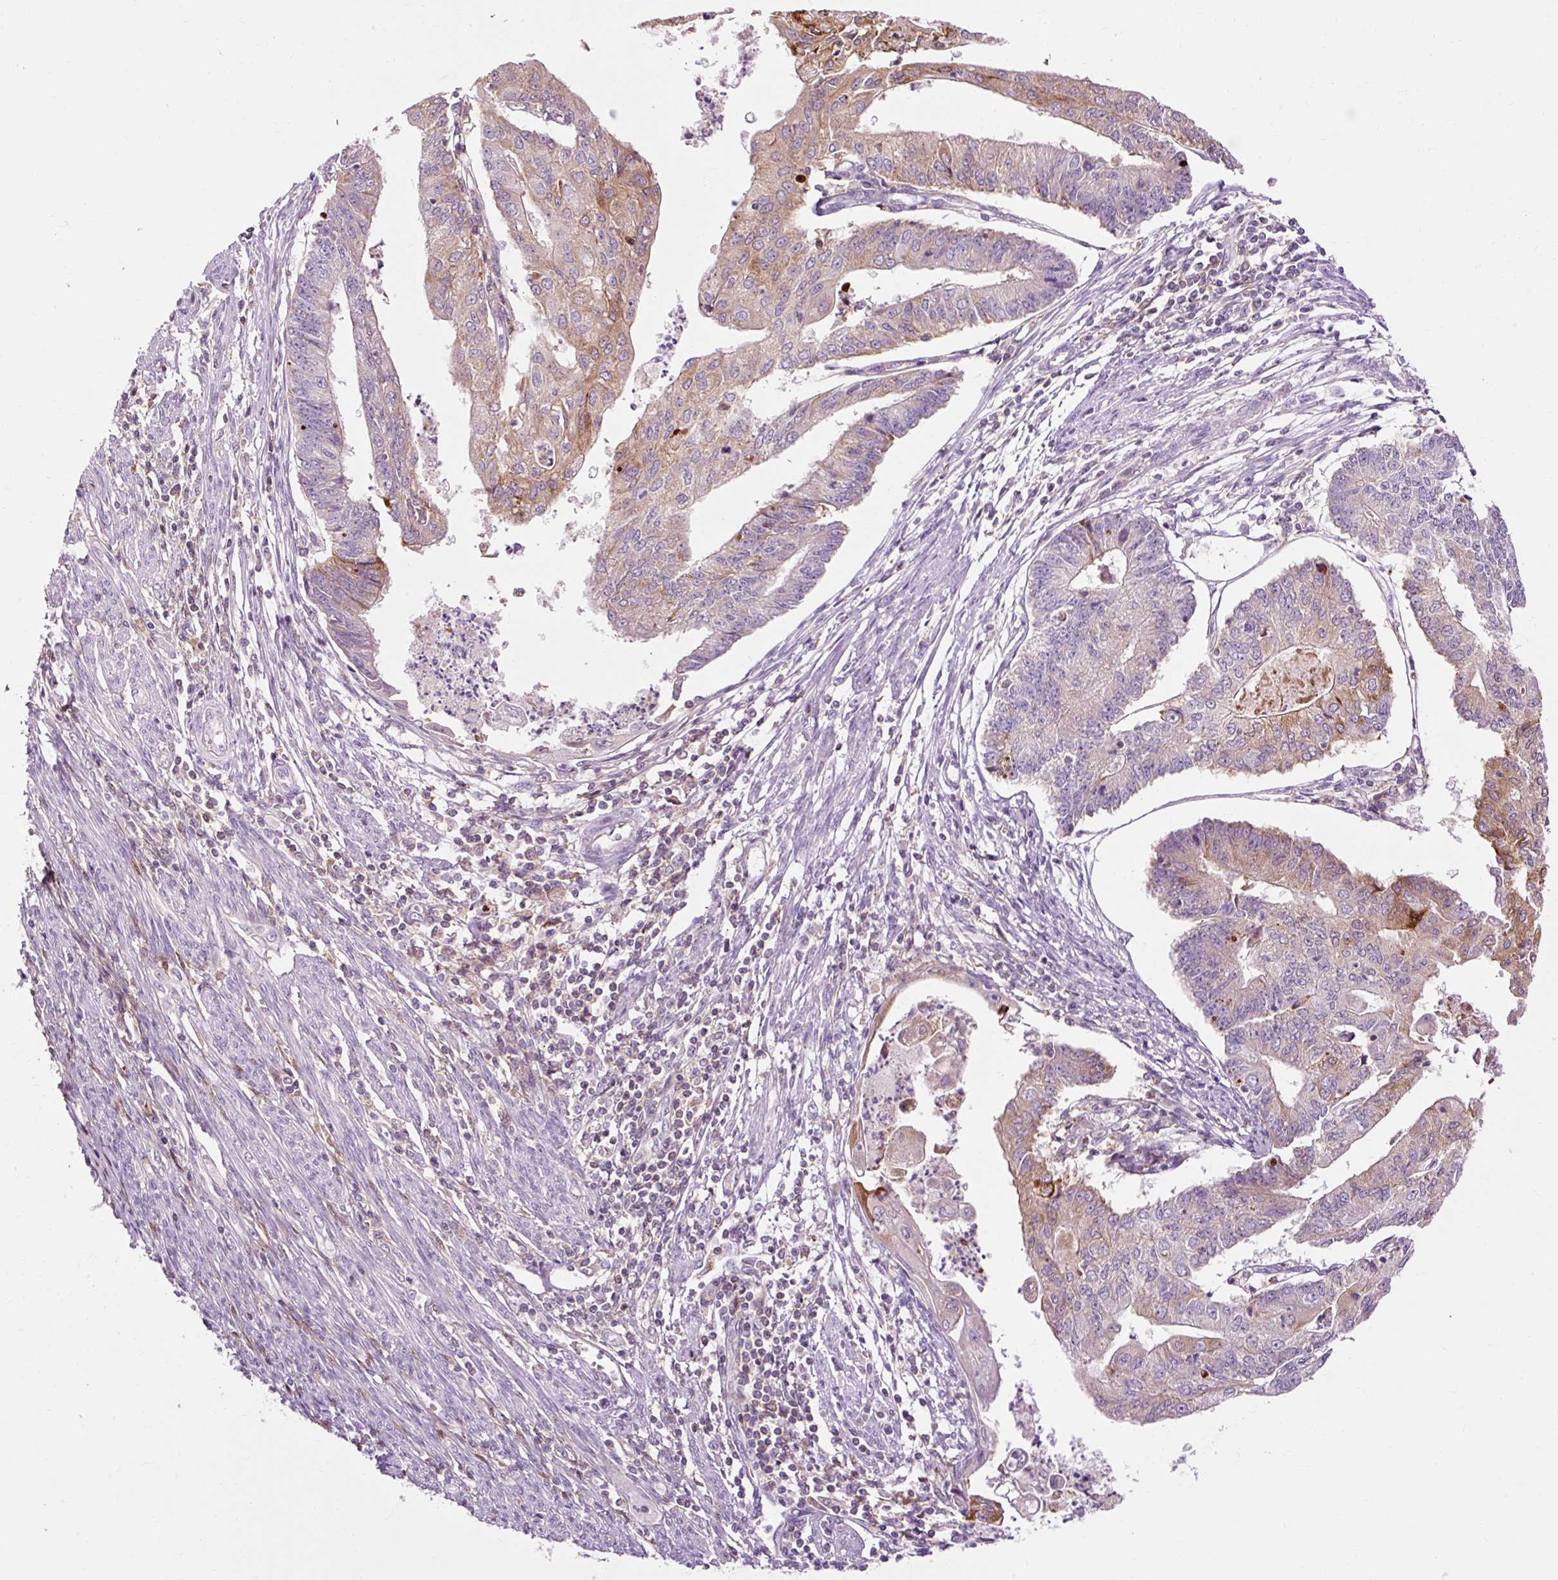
{"staining": {"intensity": "moderate", "quantity": "25%-75%", "location": "cytoplasmic/membranous"}, "tissue": "endometrial cancer", "cell_type": "Tumor cells", "image_type": "cancer", "snomed": [{"axis": "morphology", "description": "Adenocarcinoma, NOS"}, {"axis": "topography", "description": "Endometrium"}], "caption": "Immunohistochemistry (DAB (3,3'-diaminobenzidine)) staining of human adenocarcinoma (endometrial) reveals moderate cytoplasmic/membranous protein positivity in about 25%-75% of tumor cells. The staining was performed using DAB (3,3'-diaminobenzidine), with brown indicating positive protein expression. Nuclei are stained blue with hematoxylin.", "gene": "CD83", "patient": {"sex": "female", "age": 56}}